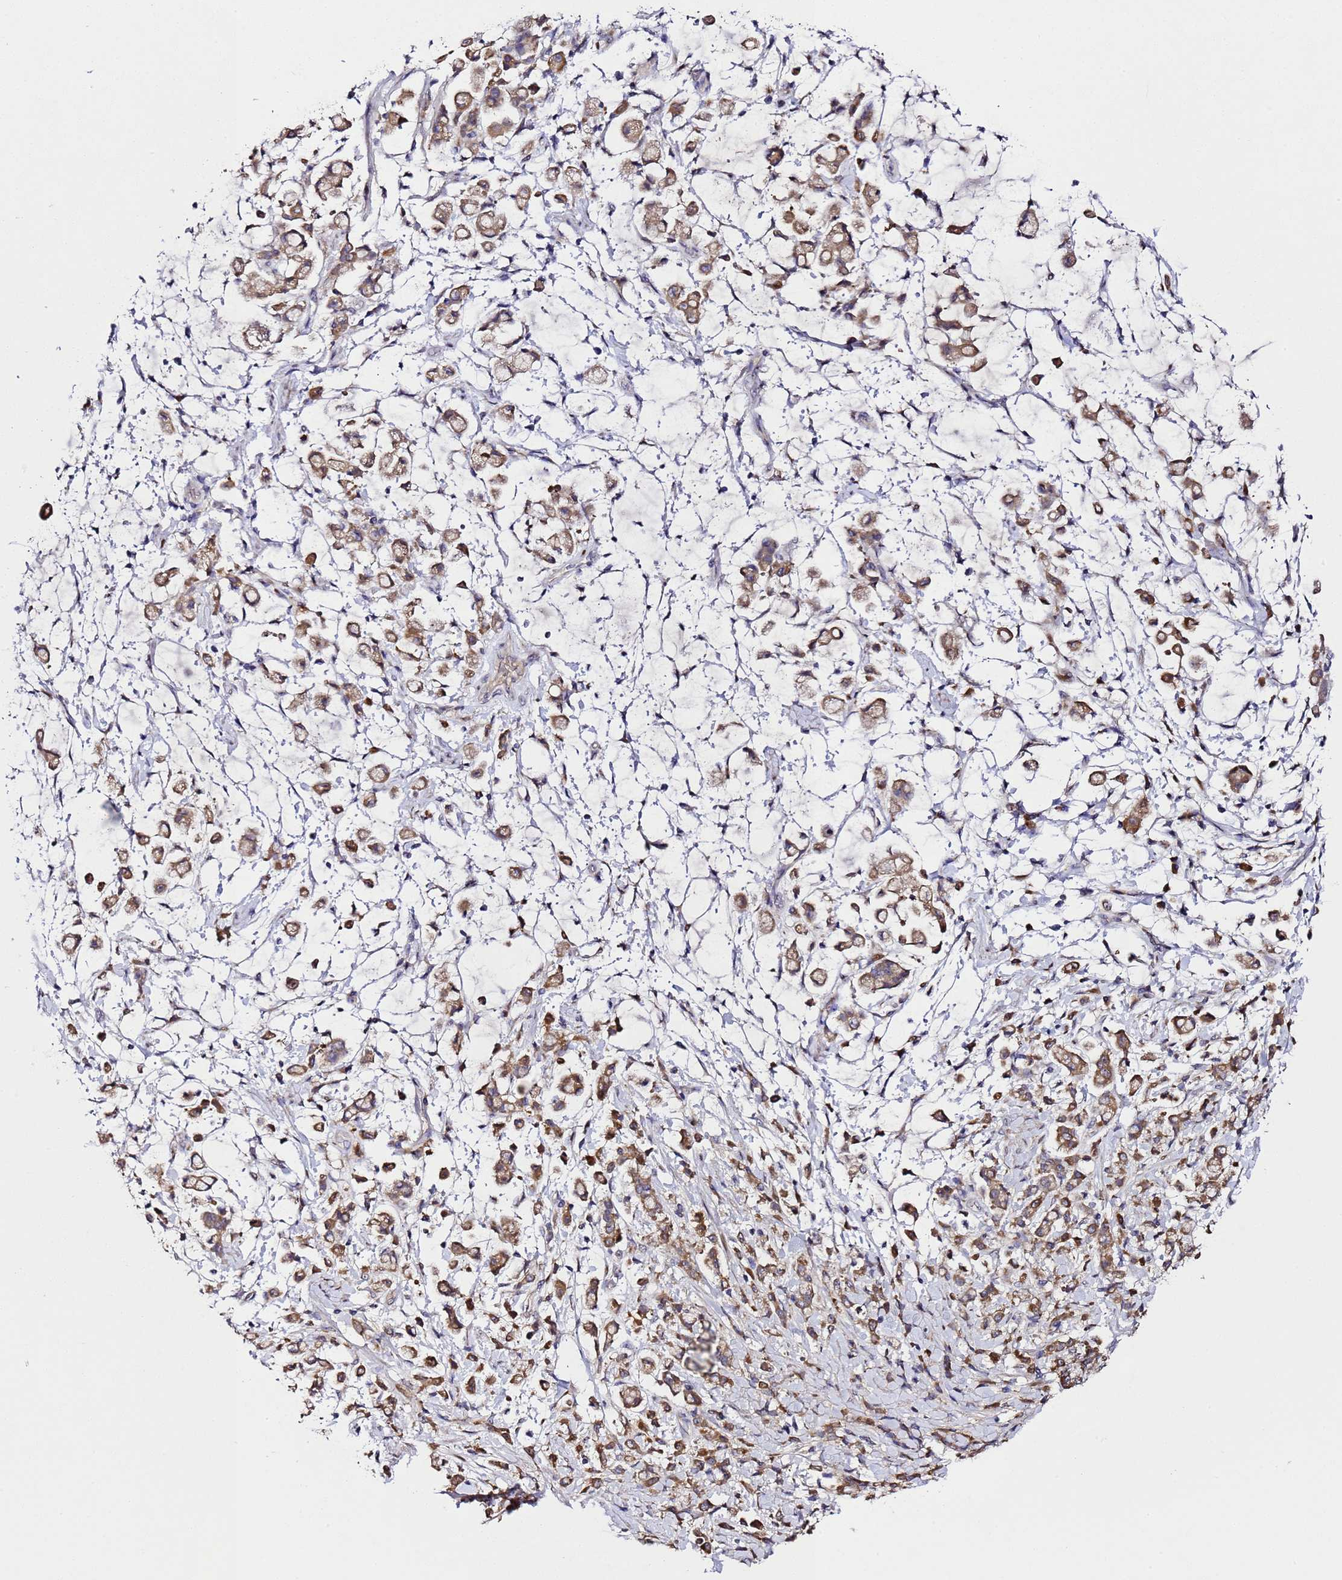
{"staining": {"intensity": "moderate", "quantity": ">75%", "location": "cytoplasmic/membranous"}, "tissue": "stomach cancer", "cell_type": "Tumor cells", "image_type": "cancer", "snomed": [{"axis": "morphology", "description": "Adenocarcinoma, NOS"}, {"axis": "topography", "description": "Stomach"}], "caption": "Human stomach cancer (adenocarcinoma) stained with a protein marker reveals moderate staining in tumor cells.", "gene": "ALG3", "patient": {"sex": "female", "age": 60}}